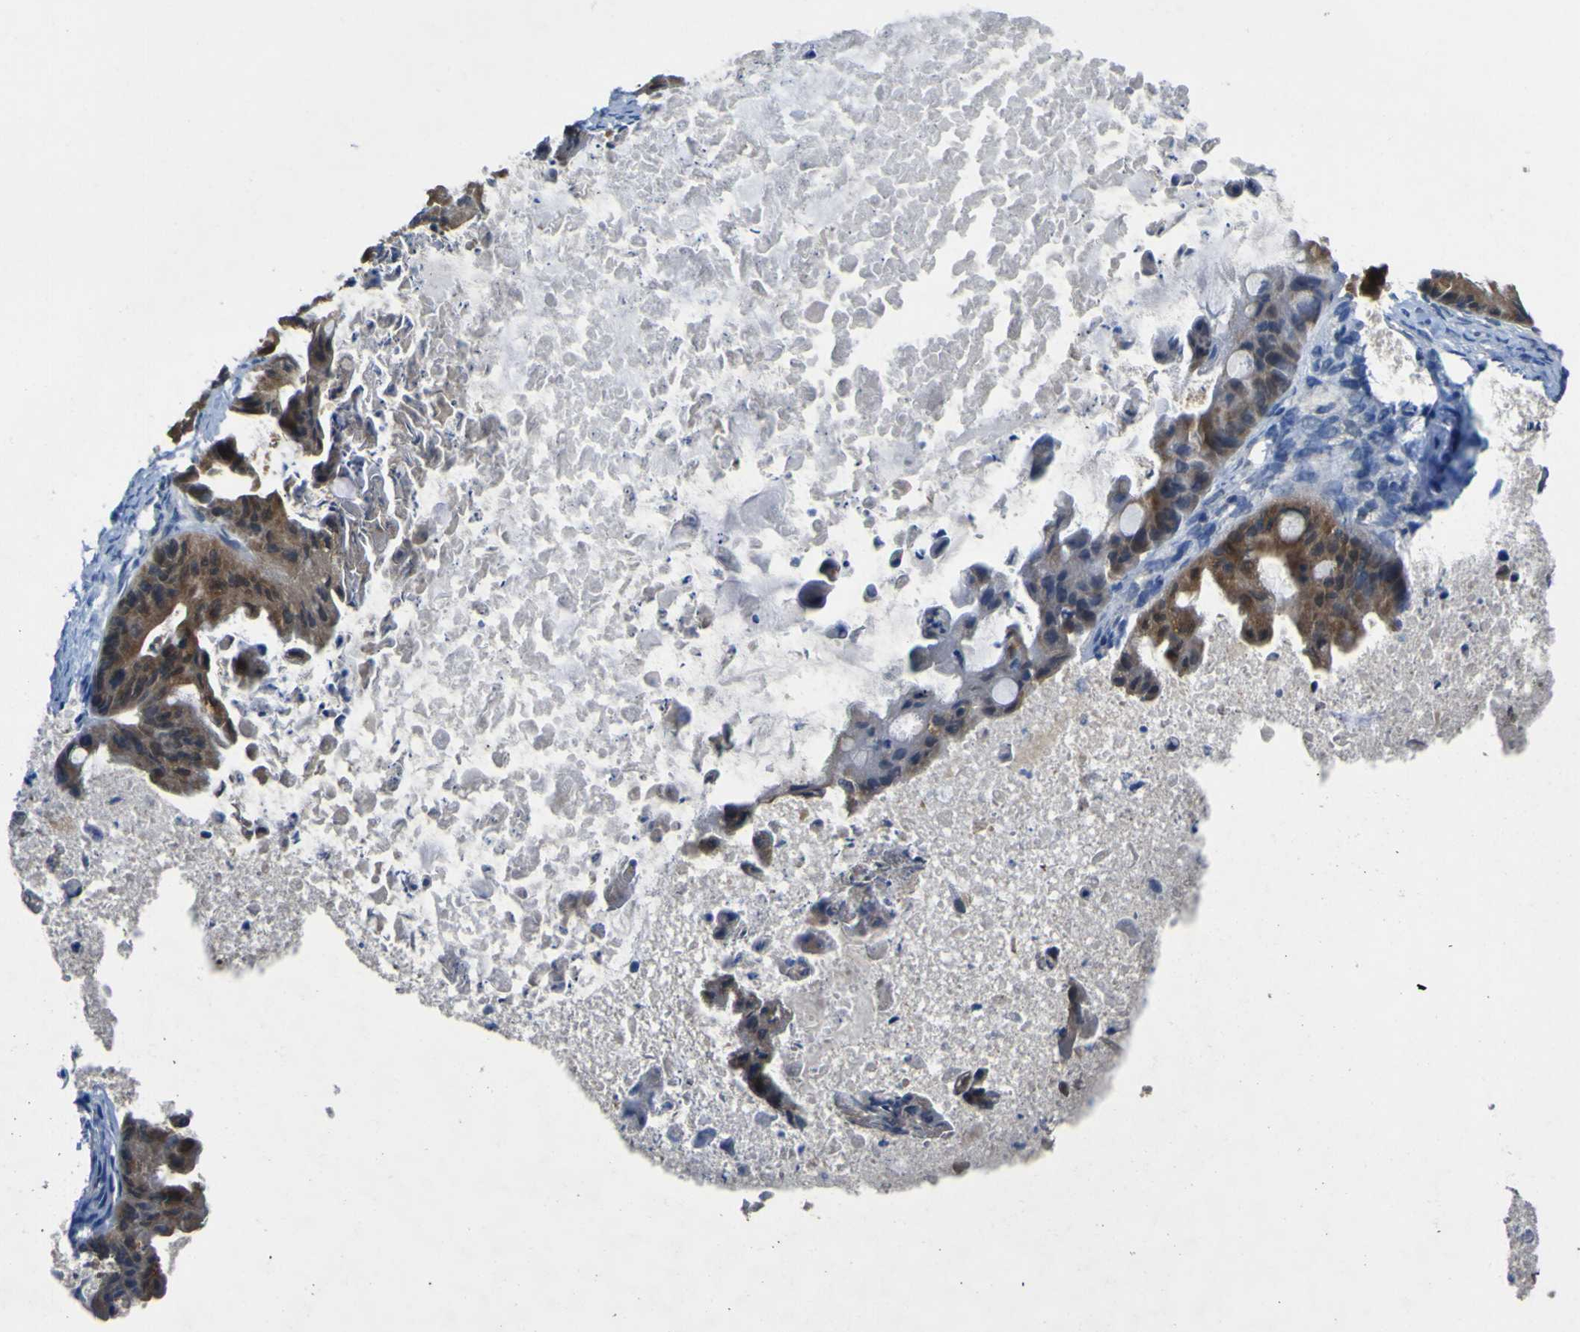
{"staining": {"intensity": "moderate", "quantity": ">75%", "location": "cytoplasmic/membranous"}, "tissue": "ovarian cancer", "cell_type": "Tumor cells", "image_type": "cancer", "snomed": [{"axis": "morphology", "description": "Cystadenocarcinoma, mucinous, NOS"}, {"axis": "topography", "description": "Ovary"}], "caption": "Human ovarian cancer stained for a protein (brown) shows moderate cytoplasmic/membranous positive staining in approximately >75% of tumor cells.", "gene": "EML2", "patient": {"sex": "female", "age": 37}}